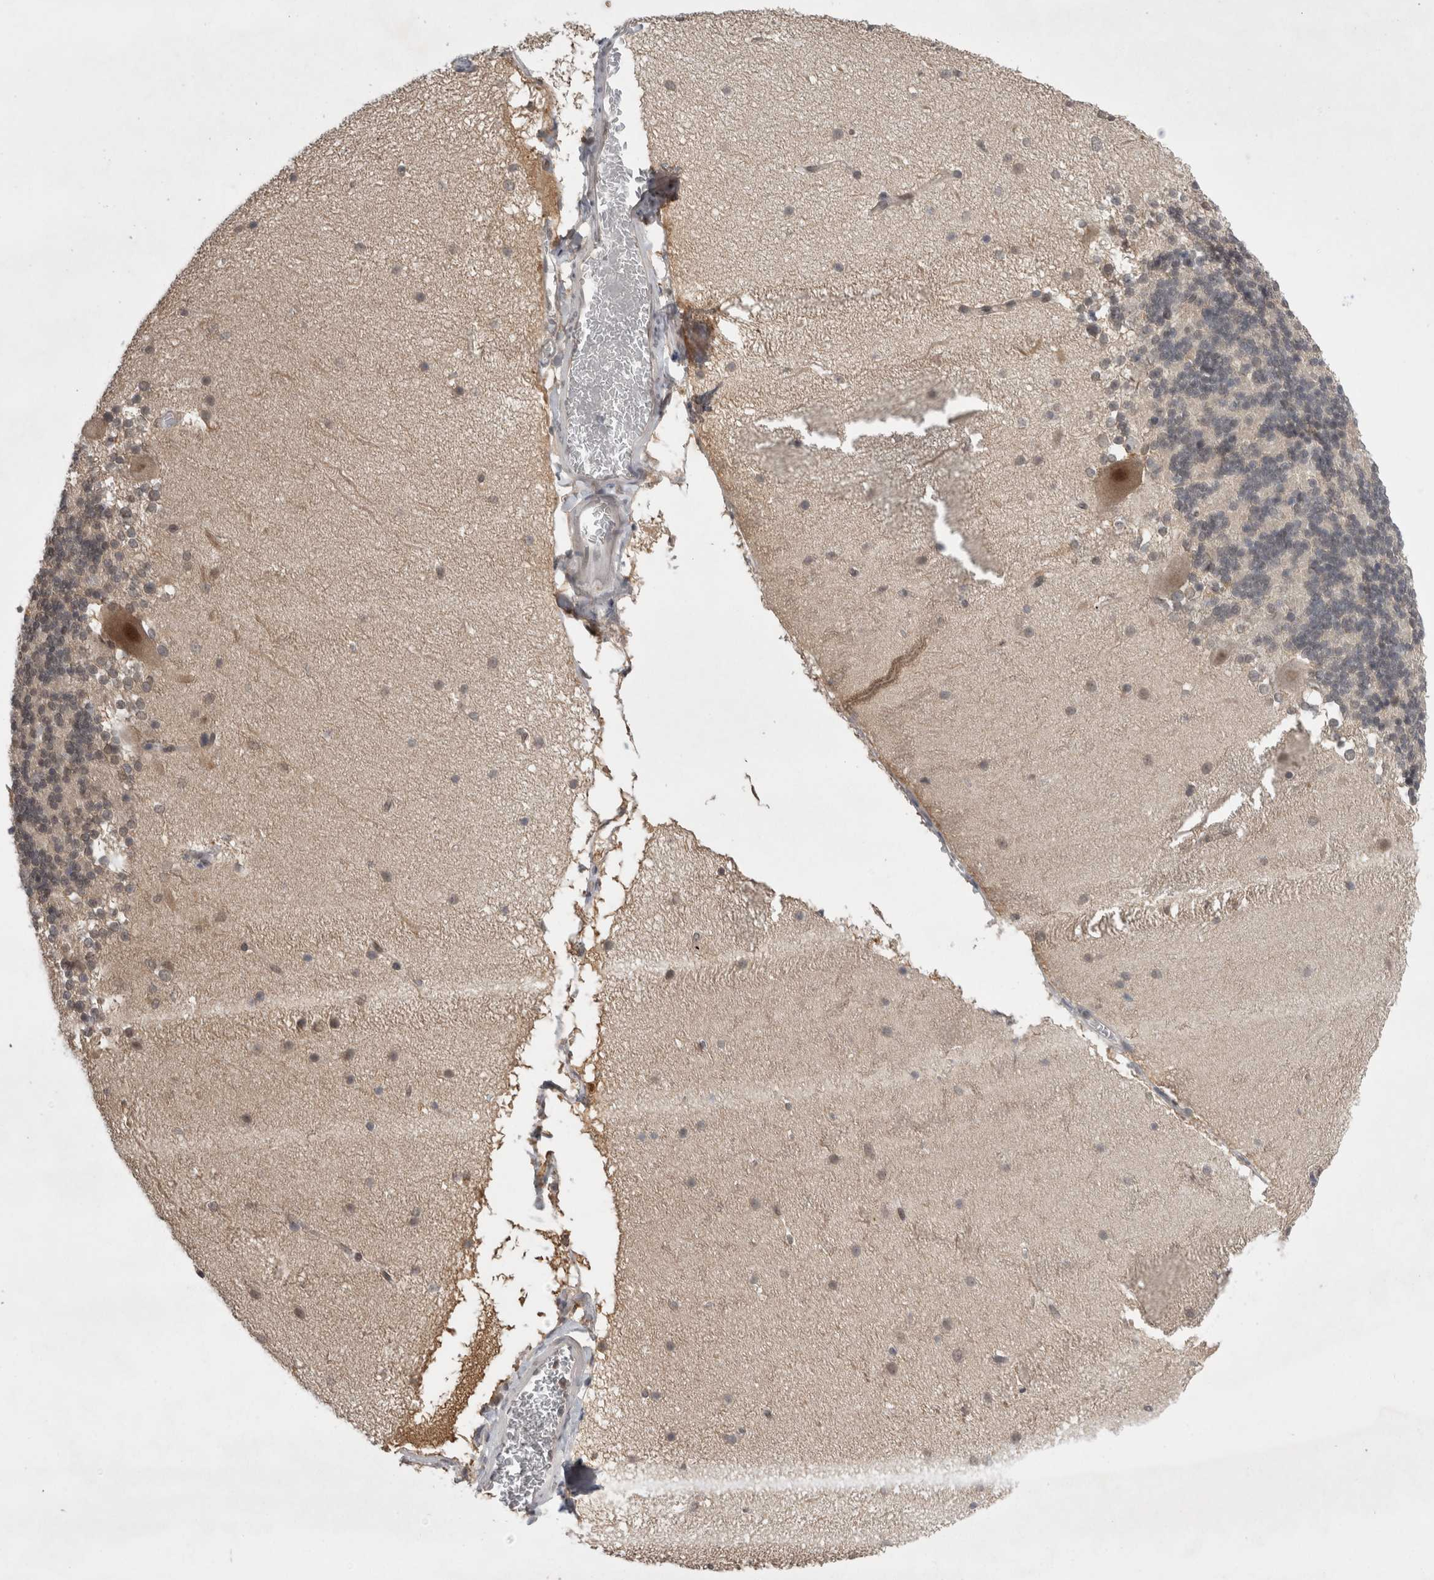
{"staining": {"intensity": "weak", "quantity": "25%-75%", "location": "cytoplasmic/membranous,nuclear"}, "tissue": "cerebellum", "cell_type": "Cells in granular layer", "image_type": "normal", "snomed": [{"axis": "morphology", "description": "Normal tissue, NOS"}, {"axis": "topography", "description": "Cerebellum"}], "caption": "Cells in granular layer show low levels of weak cytoplasmic/membranous,nuclear positivity in approximately 25%-75% of cells in unremarkable human cerebellum. (brown staining indicates protein expression, while blue staining denotes nuclei).", "gene": "ZNF341", "patient": {"sex": "female", "age": 19}}